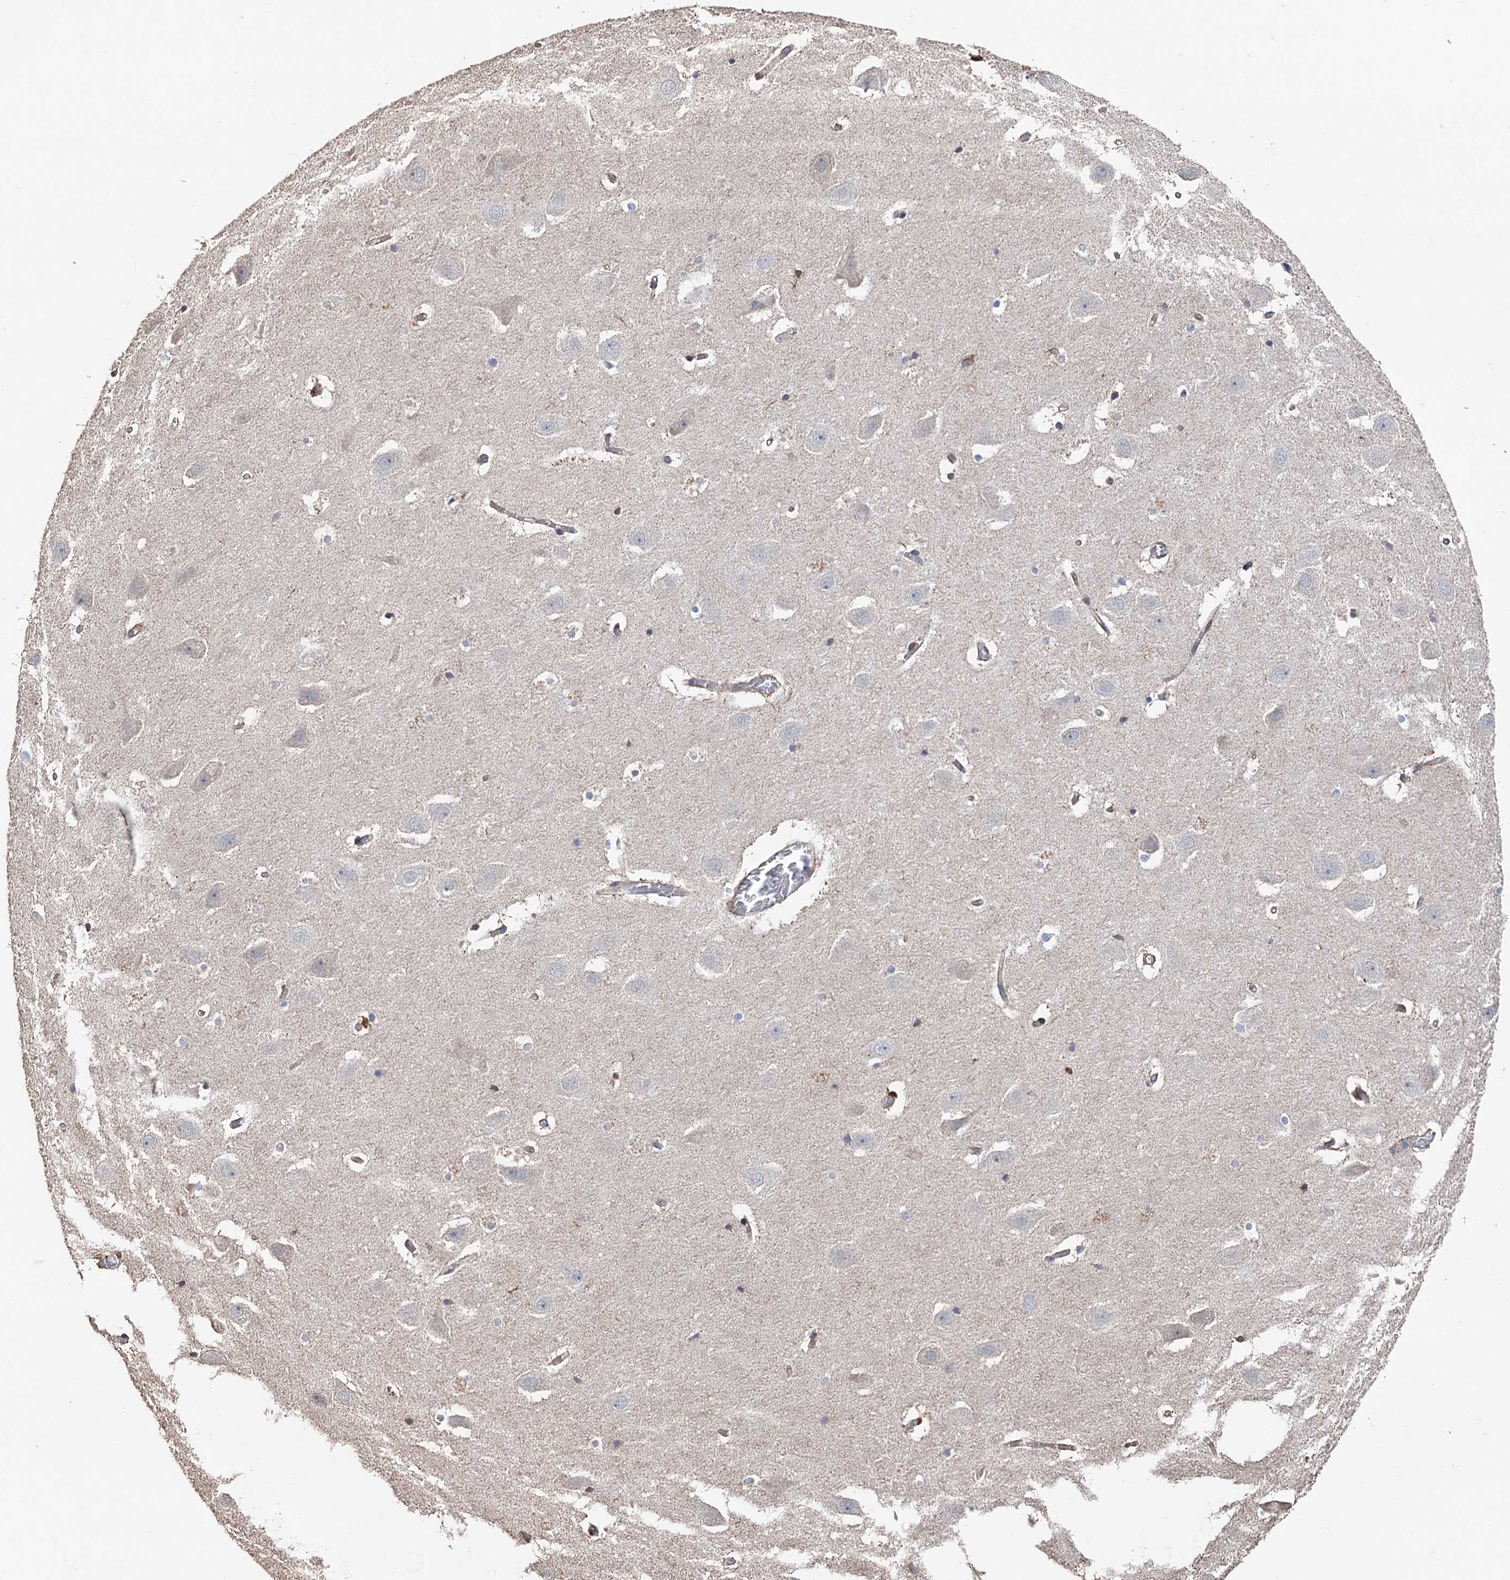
{"staining": {"intensity": "negative", "quantity": "none", "location": "none"}, "tissue": "hippocampus", "cell_type": "Glial cells", "image_type": "normal", "snomed": [{"axis": "morphology", "description": "Normal tissue, NOS"}, {"axis": "topography", "description": "Hippocampus"}], "caption": "Glial cells show no significant positivity in unremarkable hippocampus.", "gene": "STING1", "patient": {"sex": "female", "age": 52}}